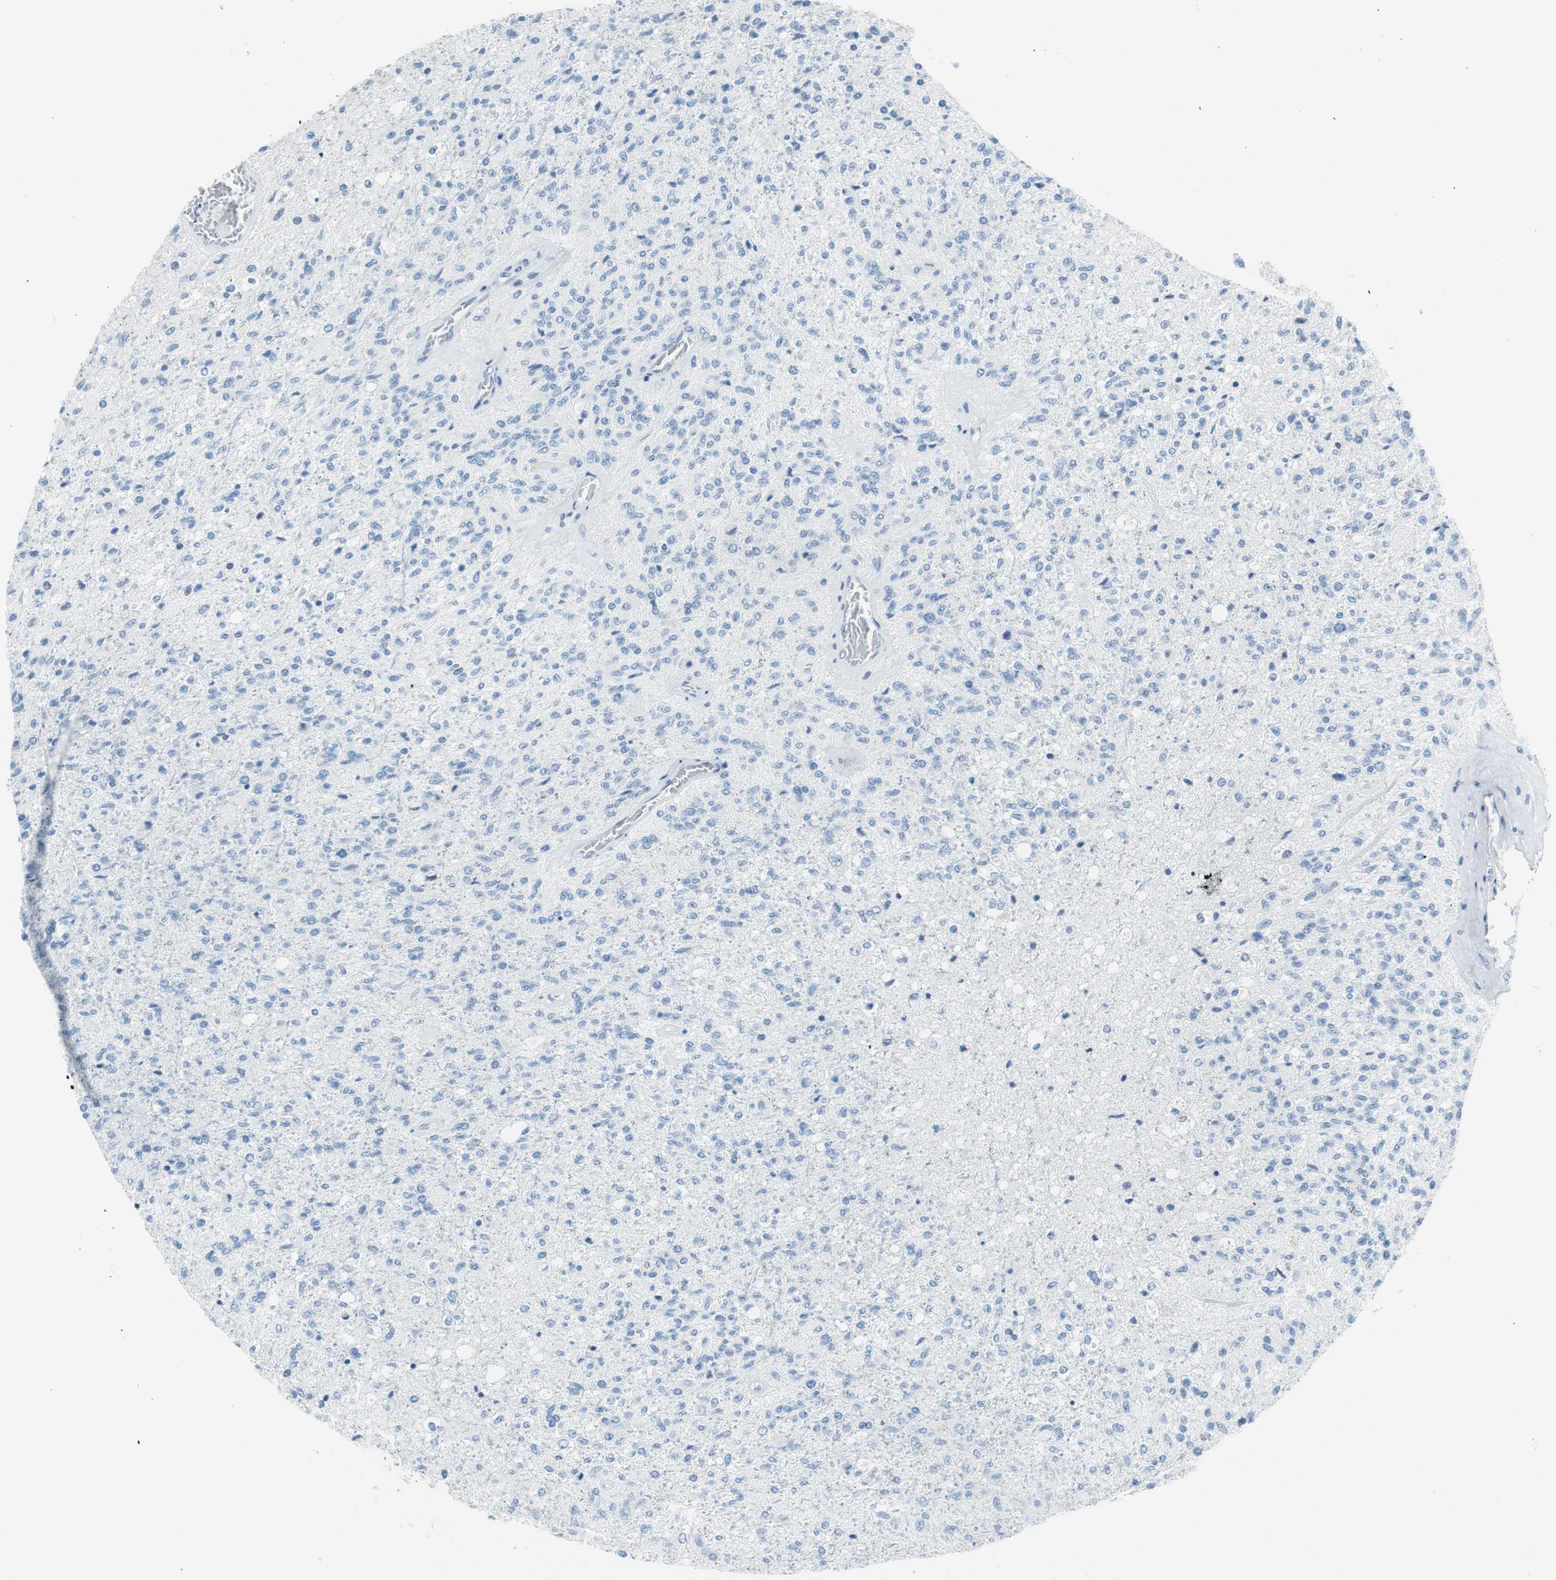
{"staining": {"intensity": "negative", "quantity": "none", "location": "none"}, "tissue": "glioma", "cell_type": "Tumor cells", "image_type": "cancer", "snomed": [{"axis": "morphology", "description": "Normal tissue, NOS"}, {"axis": "morphology", "description": "Glioma, malignant, High grade"}, {"axis": "topography", "description": "Cerebral cortex"}], "caption": "Tumor cells show no significant protein staining in glioma.", "gene": "MYH1", "patient": {"sex": "male", "age": 77}}